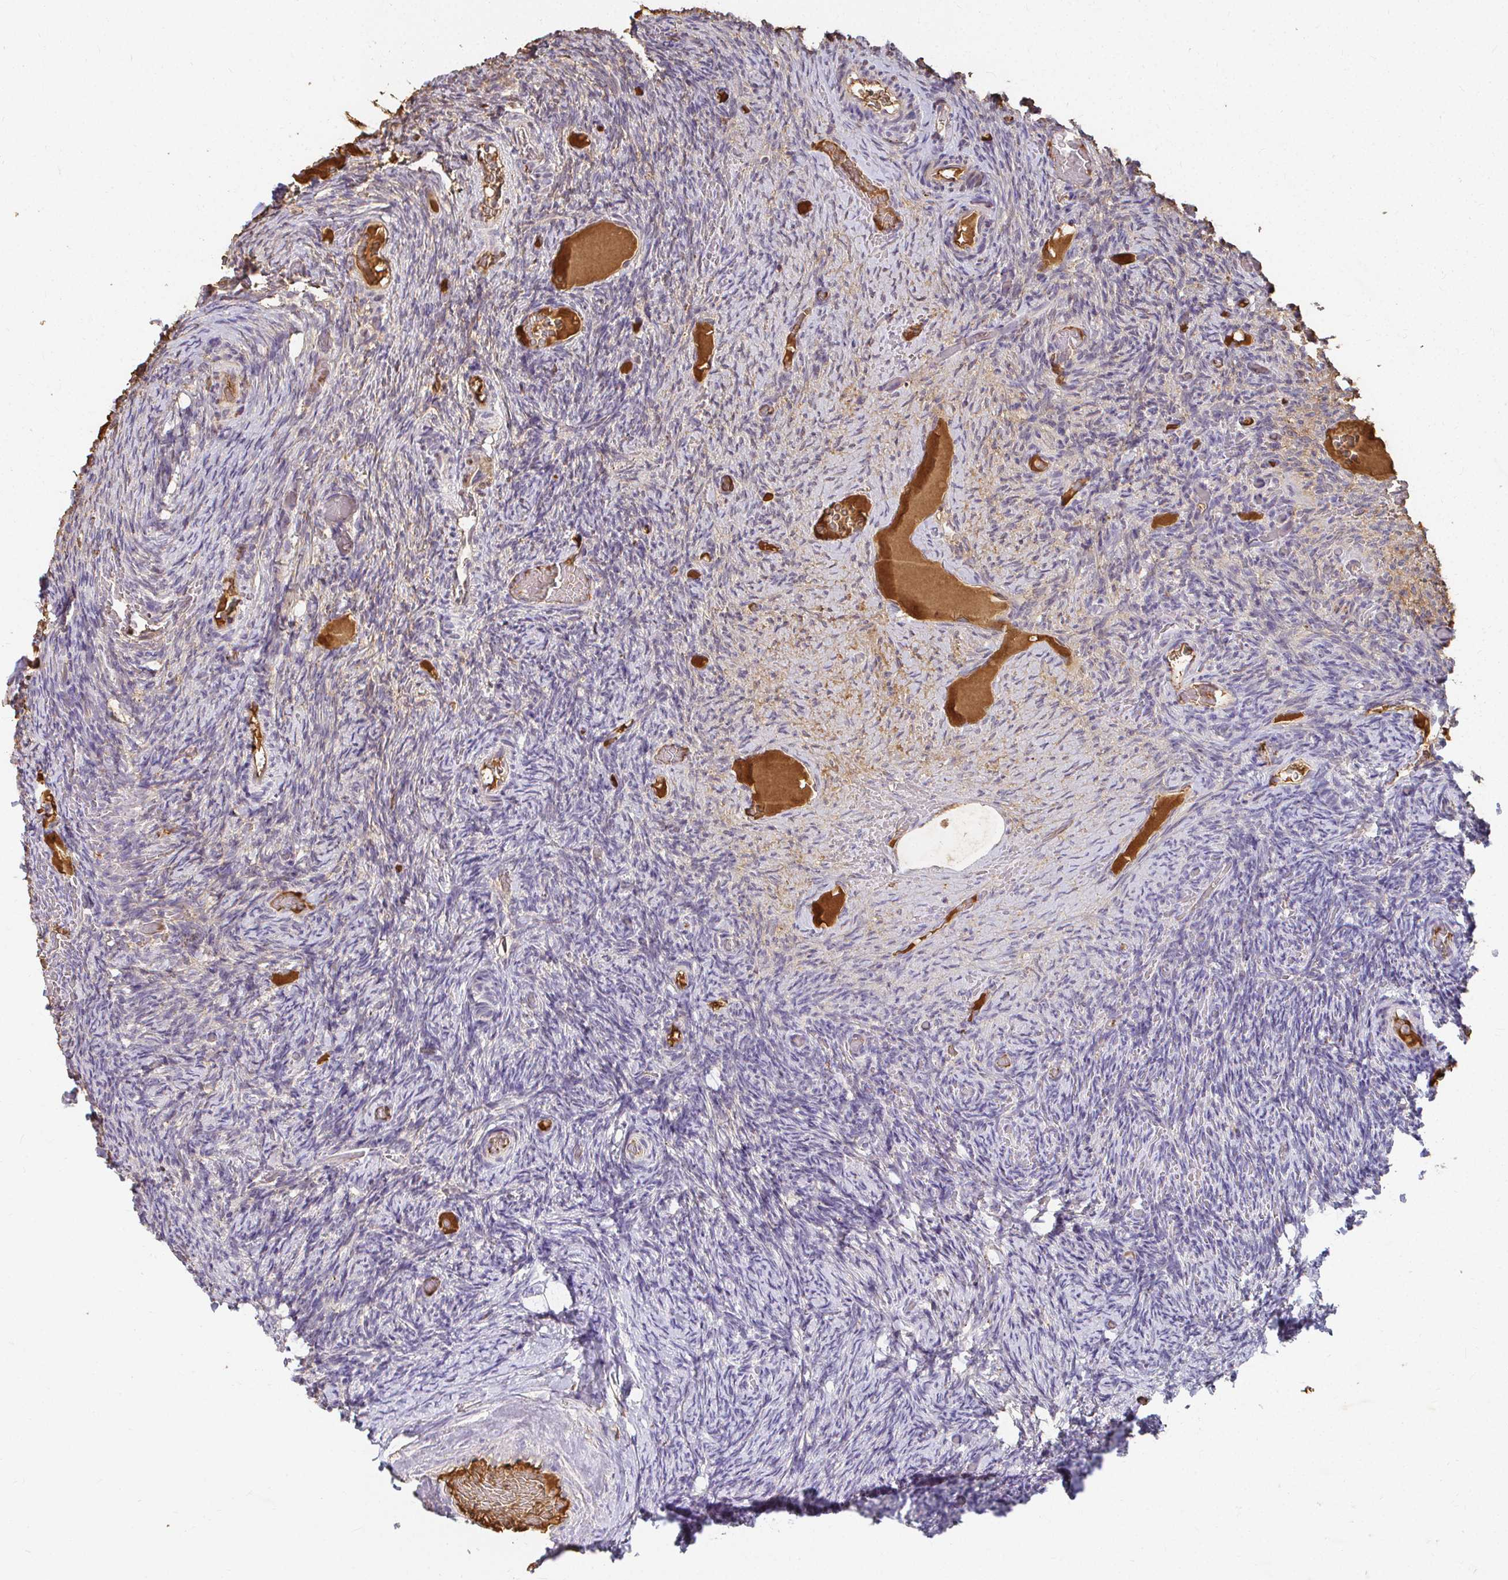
{"staining": {"intensity": "negative", "quantity": "none", "location": "none"}, "tissue": "ovary", "cell_type": "Ovarian stroma cells", "image_type": "normal", "snomed": [{"axis": "morphology", "description": "Normal tissue, NOS"}, {"axis": "topography", "description": "Ovary"}], "caption": "Ovary stained for a protein using IHC demonstrates no expression ovarian stroma cells.", "gene": "LOXL4", "patient": {"sex": "female", "age": 34}}